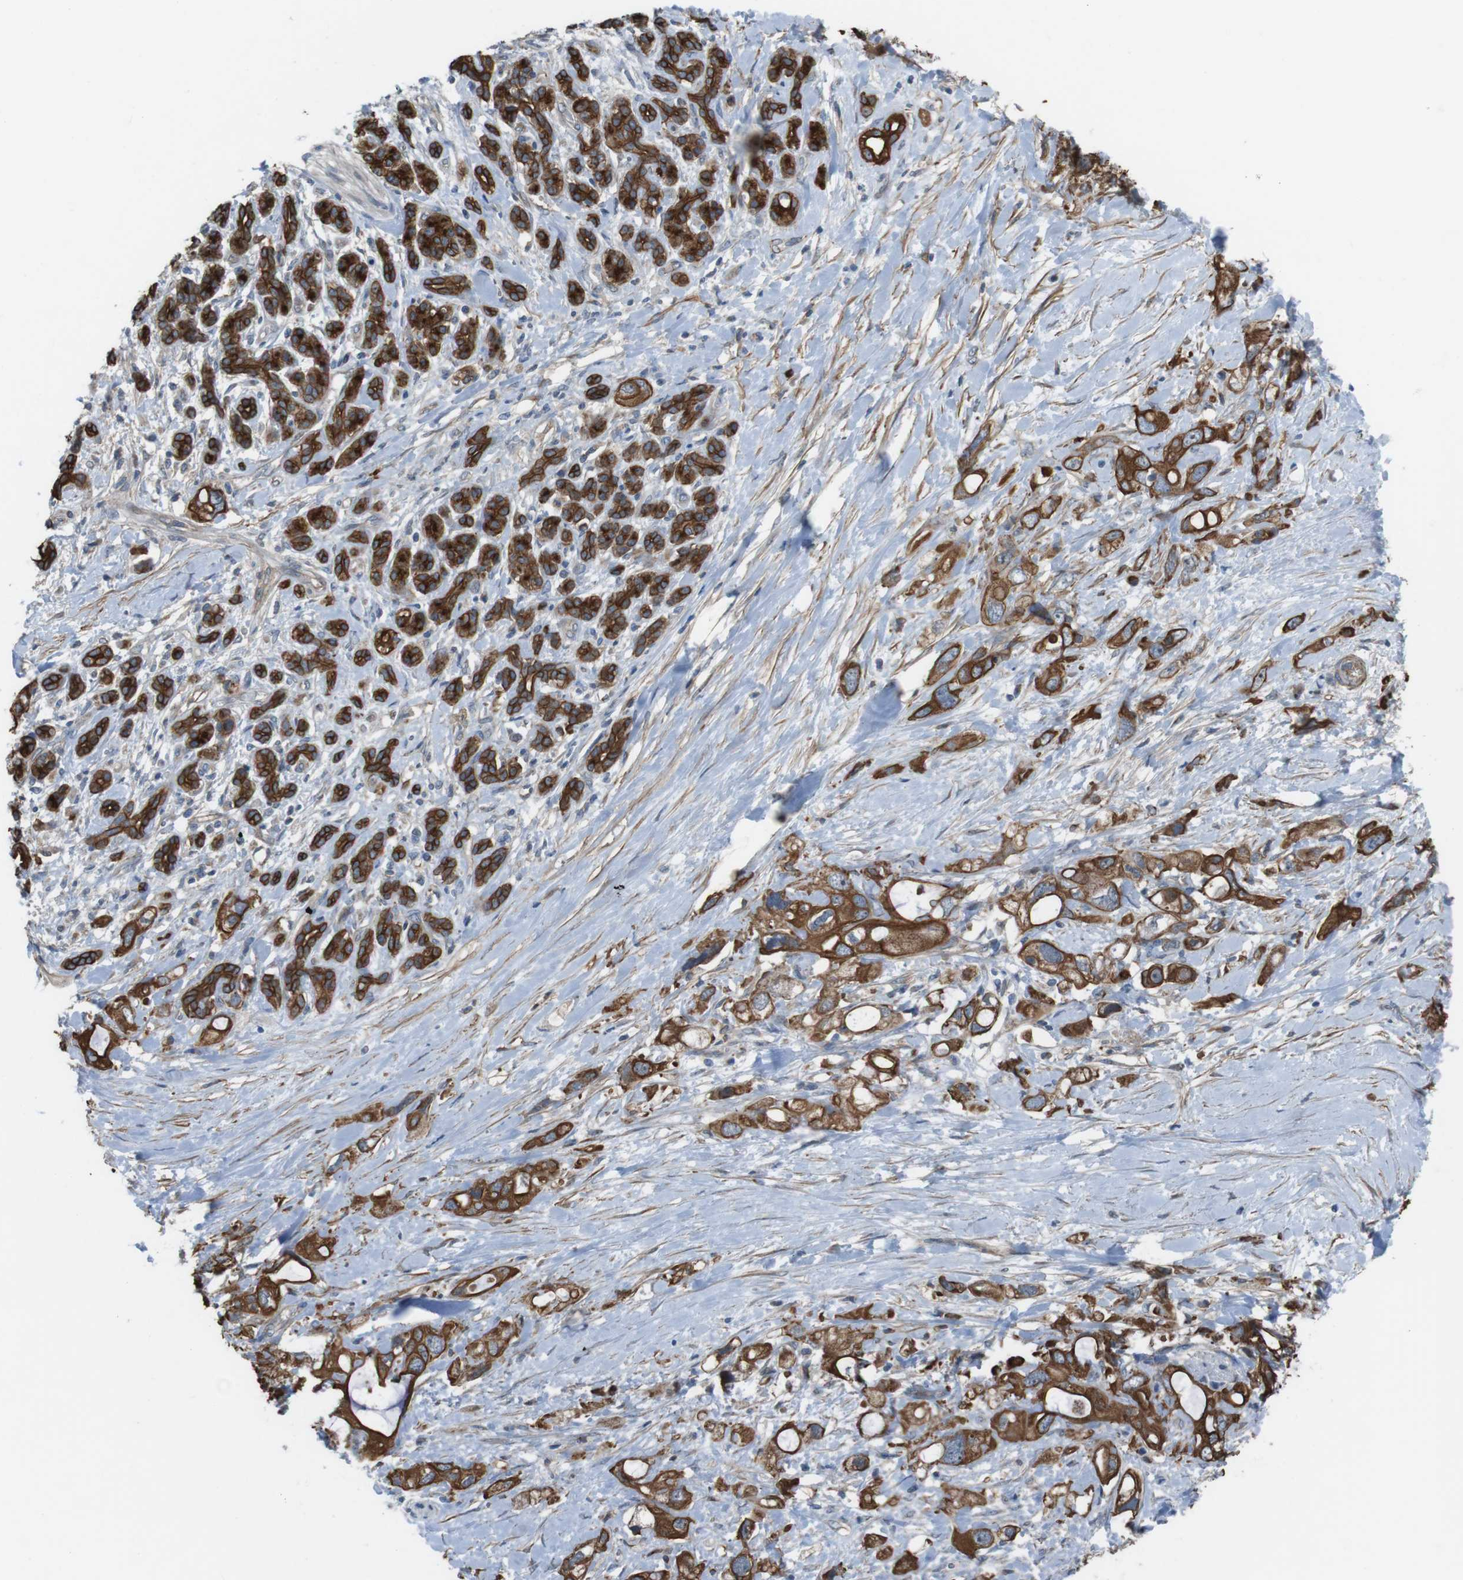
{"staining": {"intensity": "strong", "quantity": ">75%", "location": "cytoplasmic/membranous"}, "tissue": "pancreatic cancer", "cell_type": "Tumor cells", "image_type": "cancer", "snomed": [{"axis": "morphology", "description": "Adenocarcinoma, NOS"}, {"axis": "topography", "description": "Pancreas"}], "caption": "An image showing strong cytoplasmic/membranous staining in approximately >75% of tumor cells in pancreatic cancer, as visualized by brown immunohistochemical staining.", "gene": "FAM174B", "patient": {"sex": "female", "age": 56}}